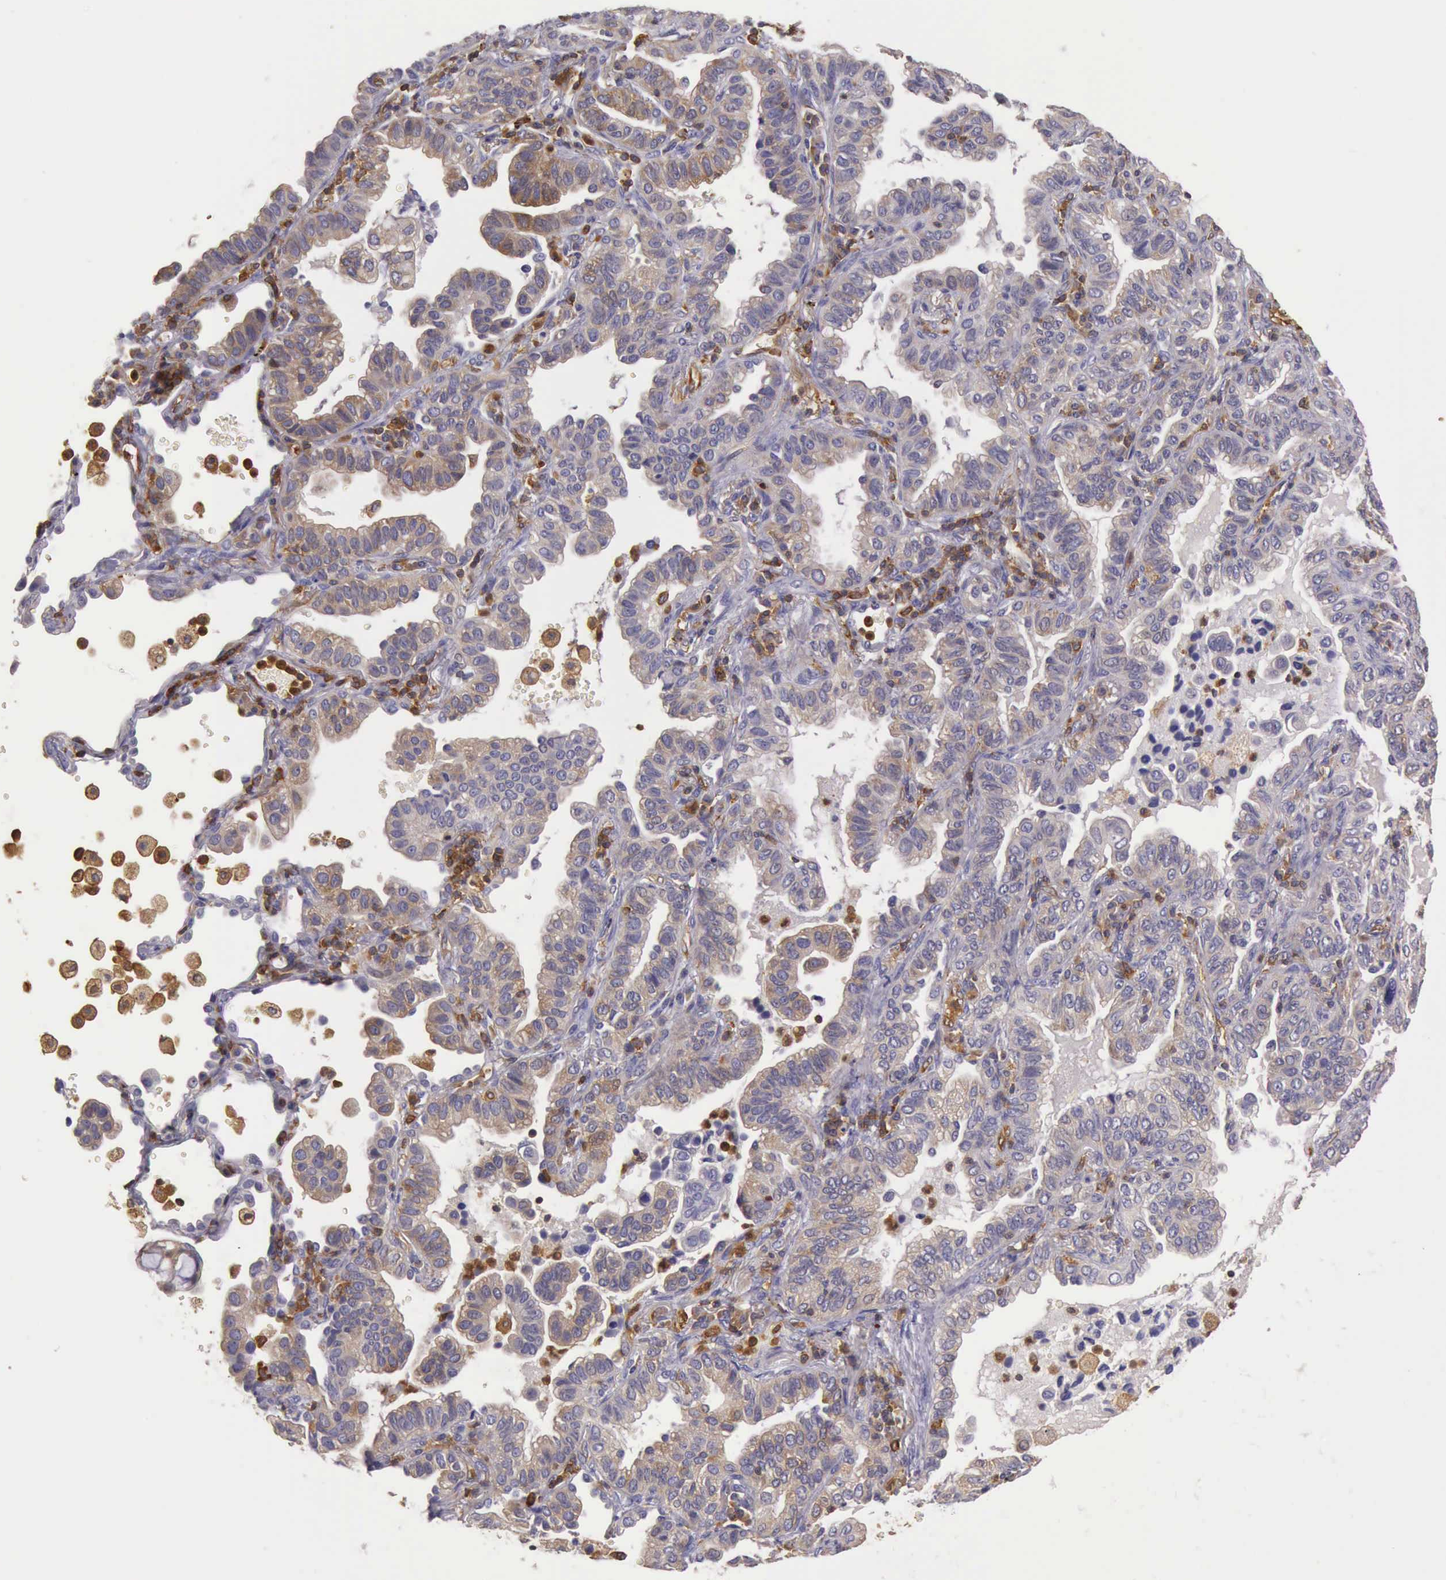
{"staining": {"intensity": "weak", "quantity": "<25%", "location": "cytoplasmic/membranous"}, "tissue": "lung cancer", "cell_type": "Tumor cells", "image_type": "cancer", "snomed": [{"axis": "morphology", "description": "Adenocarcinoma, NOS"}, {"axis": "topography", "description": "Lung"}], "caption": "The image demonstrates no staining of tumor cells in lung cancer.", "gene": "ARHGAP4", "patient": {"sex": "female", "age": 50}}